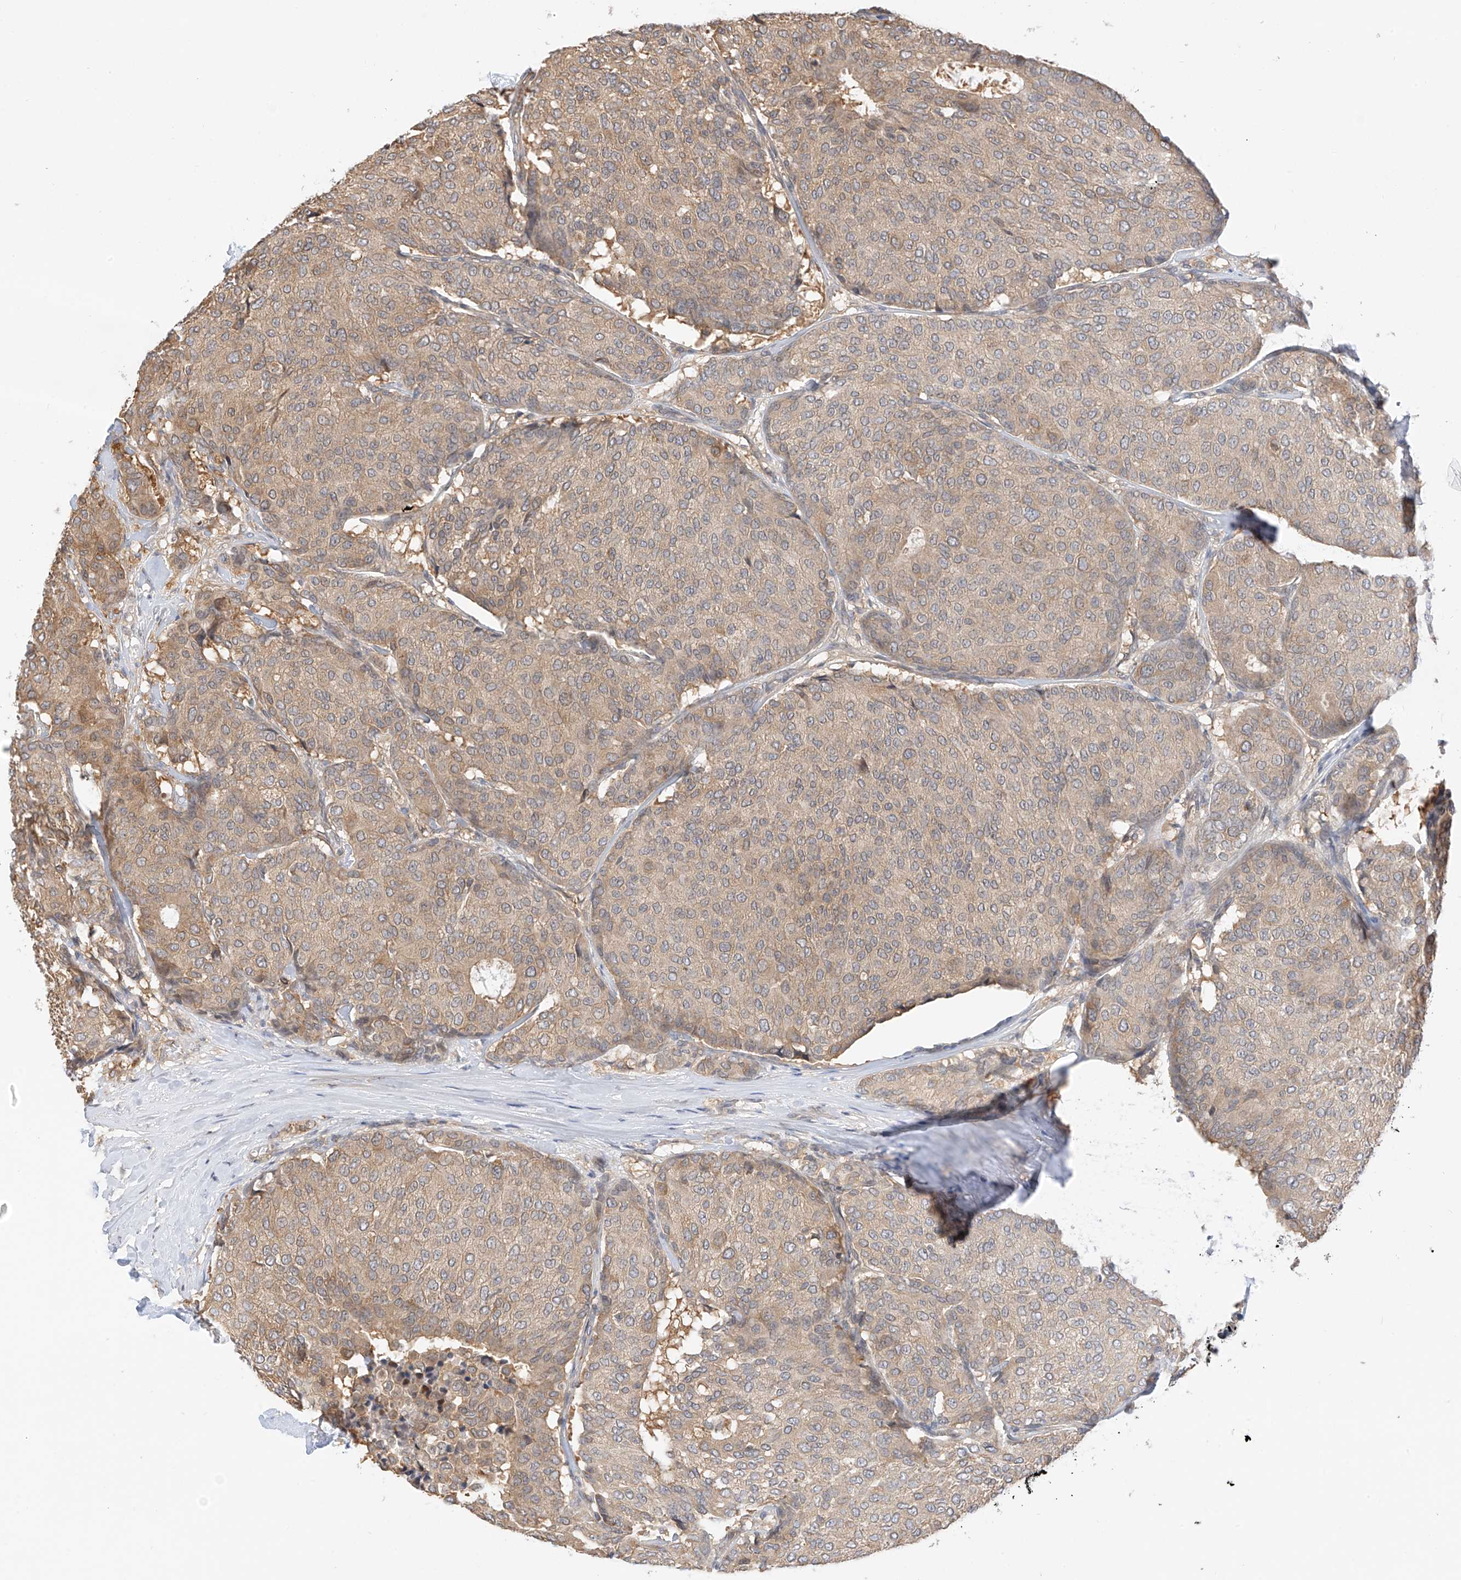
{"staining": {"intensity": "moderate", "quantity": ">75%", "location": "cytoplasmic/membranous"}, "tissue": "breast cancer", "cell_type": "Tumor cells", "image_type": "cancer", "snomed": [{"axis": "morphology", "description": "Duct carcinoma"}, {"axis": "topography", "description": "Breast"}], "caption": "This photomicrograph shows breast cancer (intraductal carcinoma) stained with IHC to label a protein in brown. The cytoplasmic/membranous of tumor cells show moderate positivity for the protein. Nuclei are counter-stained blue.", "gene": "PPA2", "patient": {"sex": "female", "age": 75}}